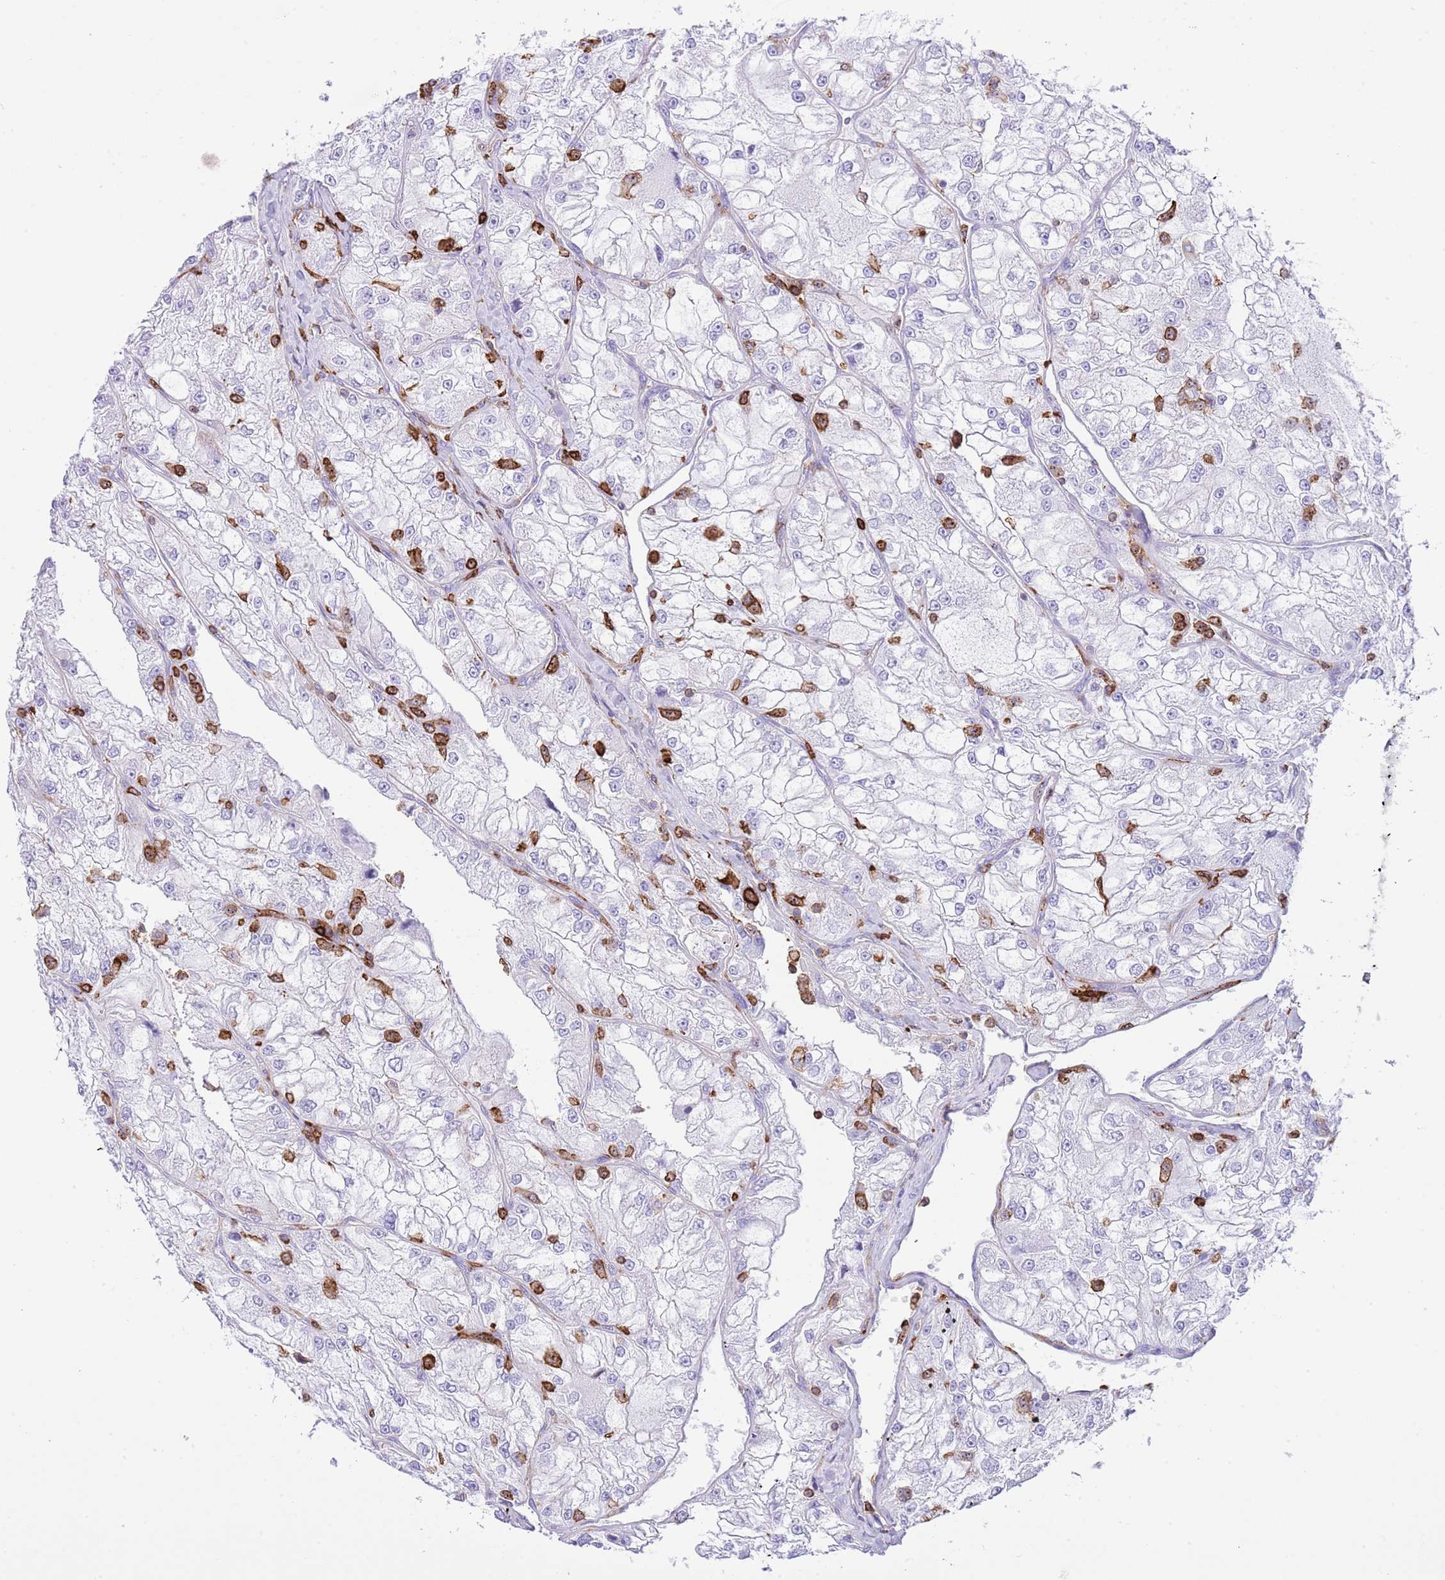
{"staining": {"intensity": "negative", "quantity": "none", "location": "none"}, "tissue": "renal cancer", "cell_type": "Tumor cells", "image_type": "cancer", "snomed": [{"axis": "morphology", "description": "Adenocarcinoma, NOS"}, {"axis": "topography", "description": "Kidney"}], "caption": "A photomicrograph of adenocarcinoma (renal) stained for a protein reveals no brown staining in tumor cells. Brightfield microscopy of immunohistochemistry (IHC) stained with DAB (3,3'-diaminobenzidine) (brown) and hematoxylin (blue), captured at high magnification.", "gene": "EFHD2", "patient": {"sex": "female", "age": 72}}